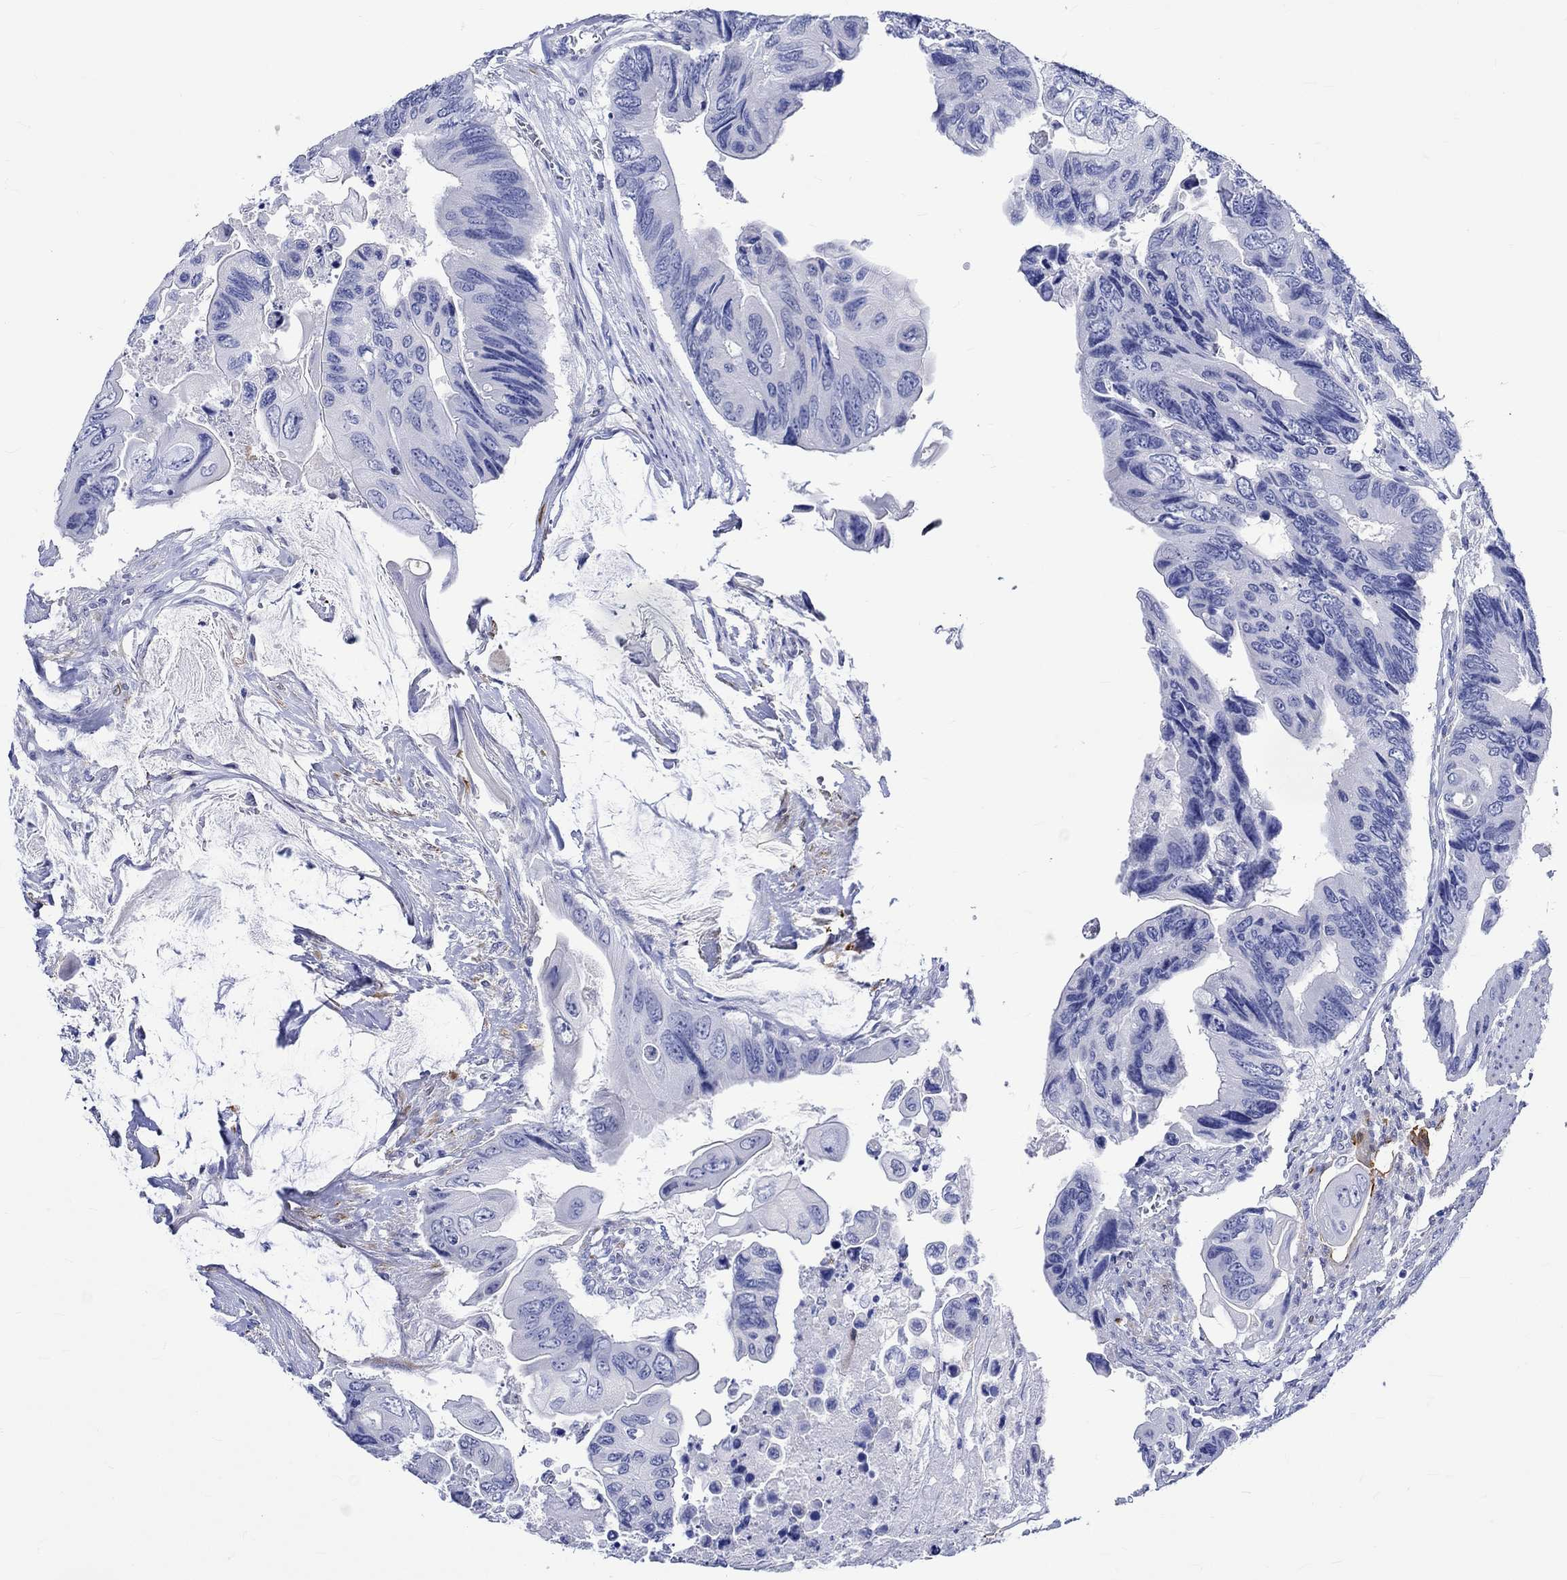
{"staining": {"intensity": "negative", "quantity": "none", "location": "none"}, "tissue": "colorectal cancer", "cell_type": "Tumor cells", "image_type": "cancer", "snomed": [{"axis": "morphology", "description": "Adenocarcinoma, NOS"}, {"axis": "topography", "description": "Rectum"}], "caption": "Immunohistochemistry (IHC) photomicrograph of neoplastic tissue: adenocarcinoma (colorectal) stained with DAB exhibits no significant protein expression in tumor cells.", "gene": "CRYAB", "patient": {"sex": "male", "age": 63}}